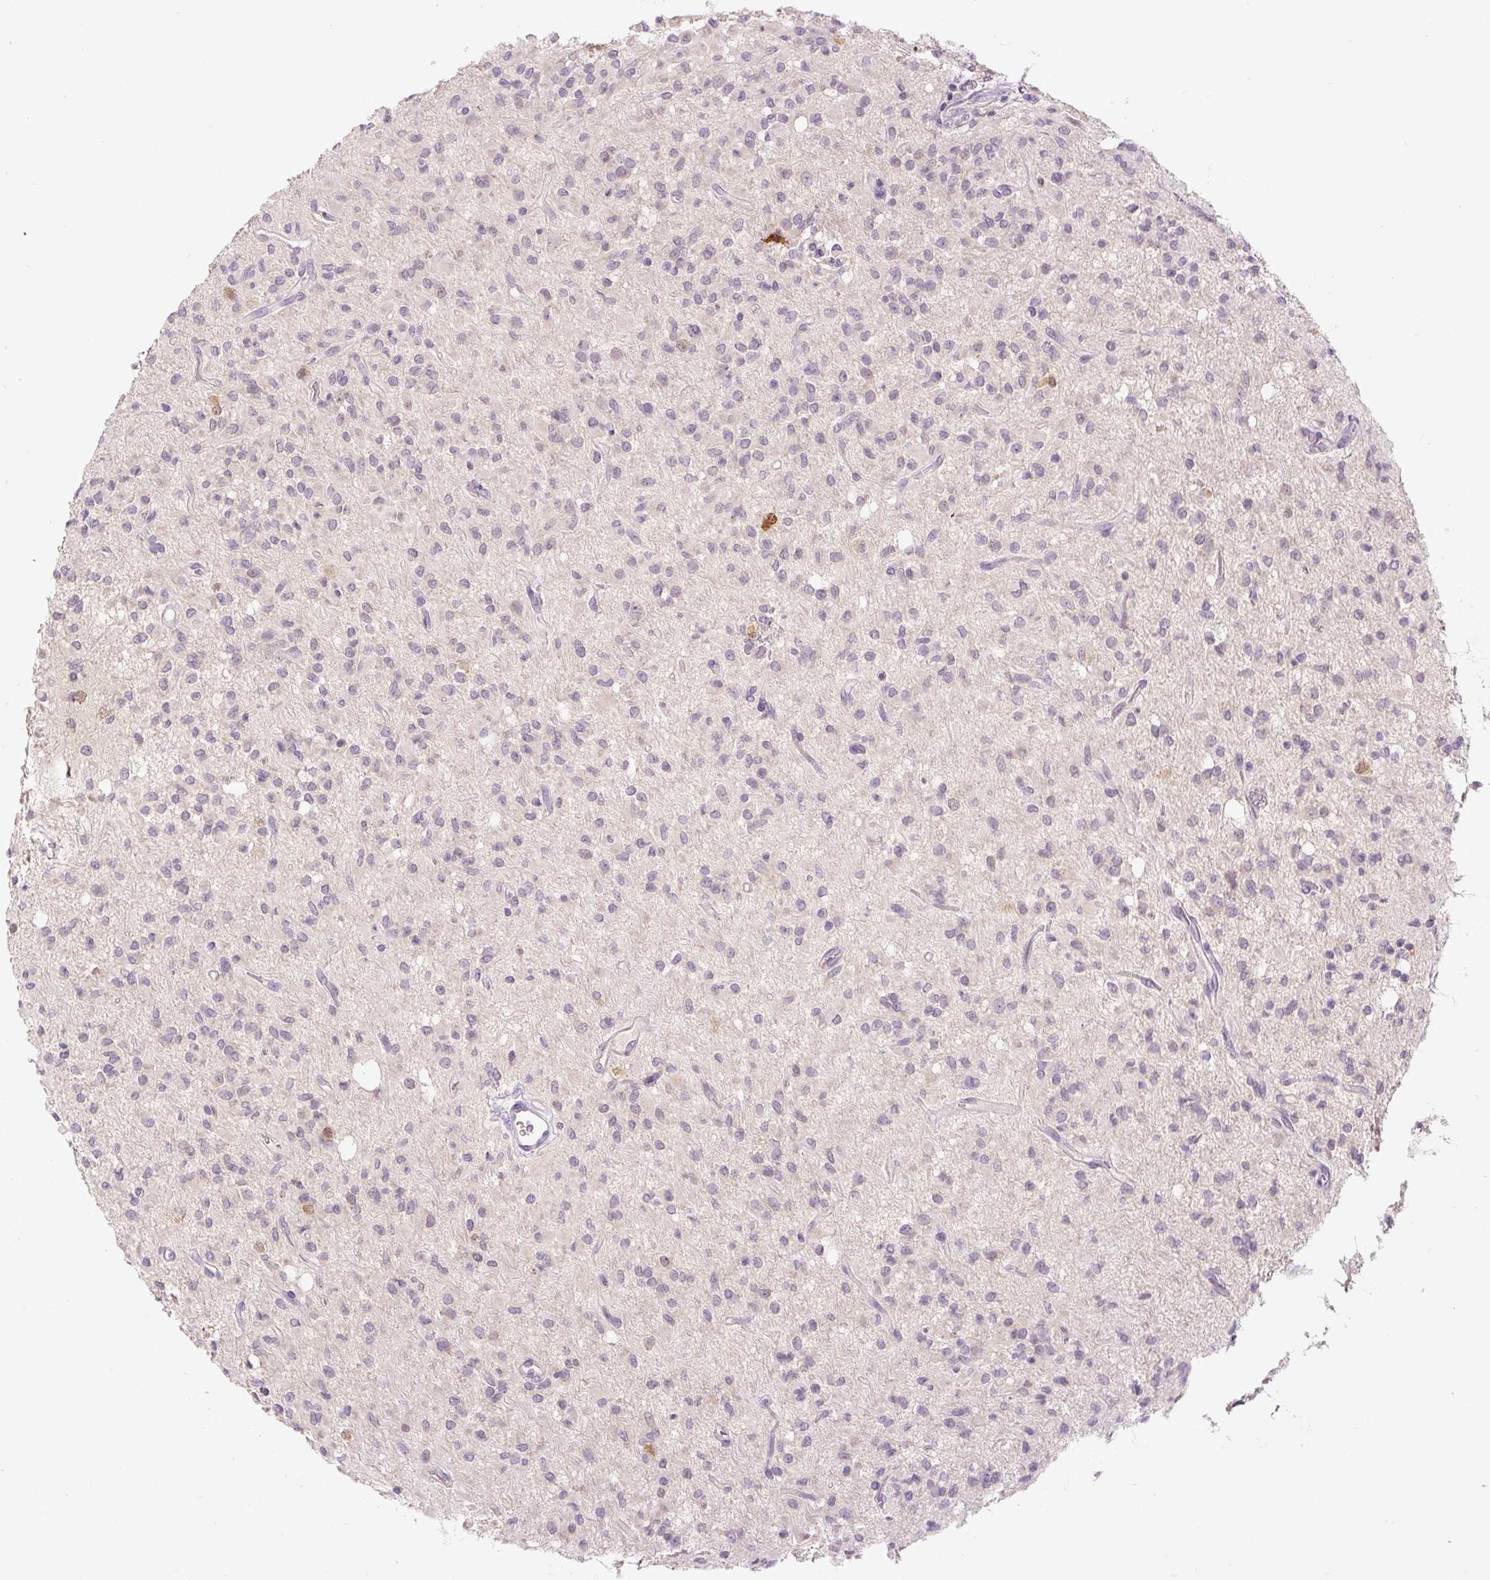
{"staining": {"intensity": "negative", "quantity": "none", "location": "none"}, "tissue": "glioma", "cell_type": "Tumor cells", "image_type": "cancer", "snomed": [{"axis": "morphology", "description": "Glioma, malignant, Low grade"}, {"axis": "topography", "description": "Brain"}], "caption": "Immunohistochemistry (IHC) image of human glioma stained for a protein (brown), which displays no staining in tumor cells.", "gene": "FABP7", "patient": {"sex": "female", "age": 33}}